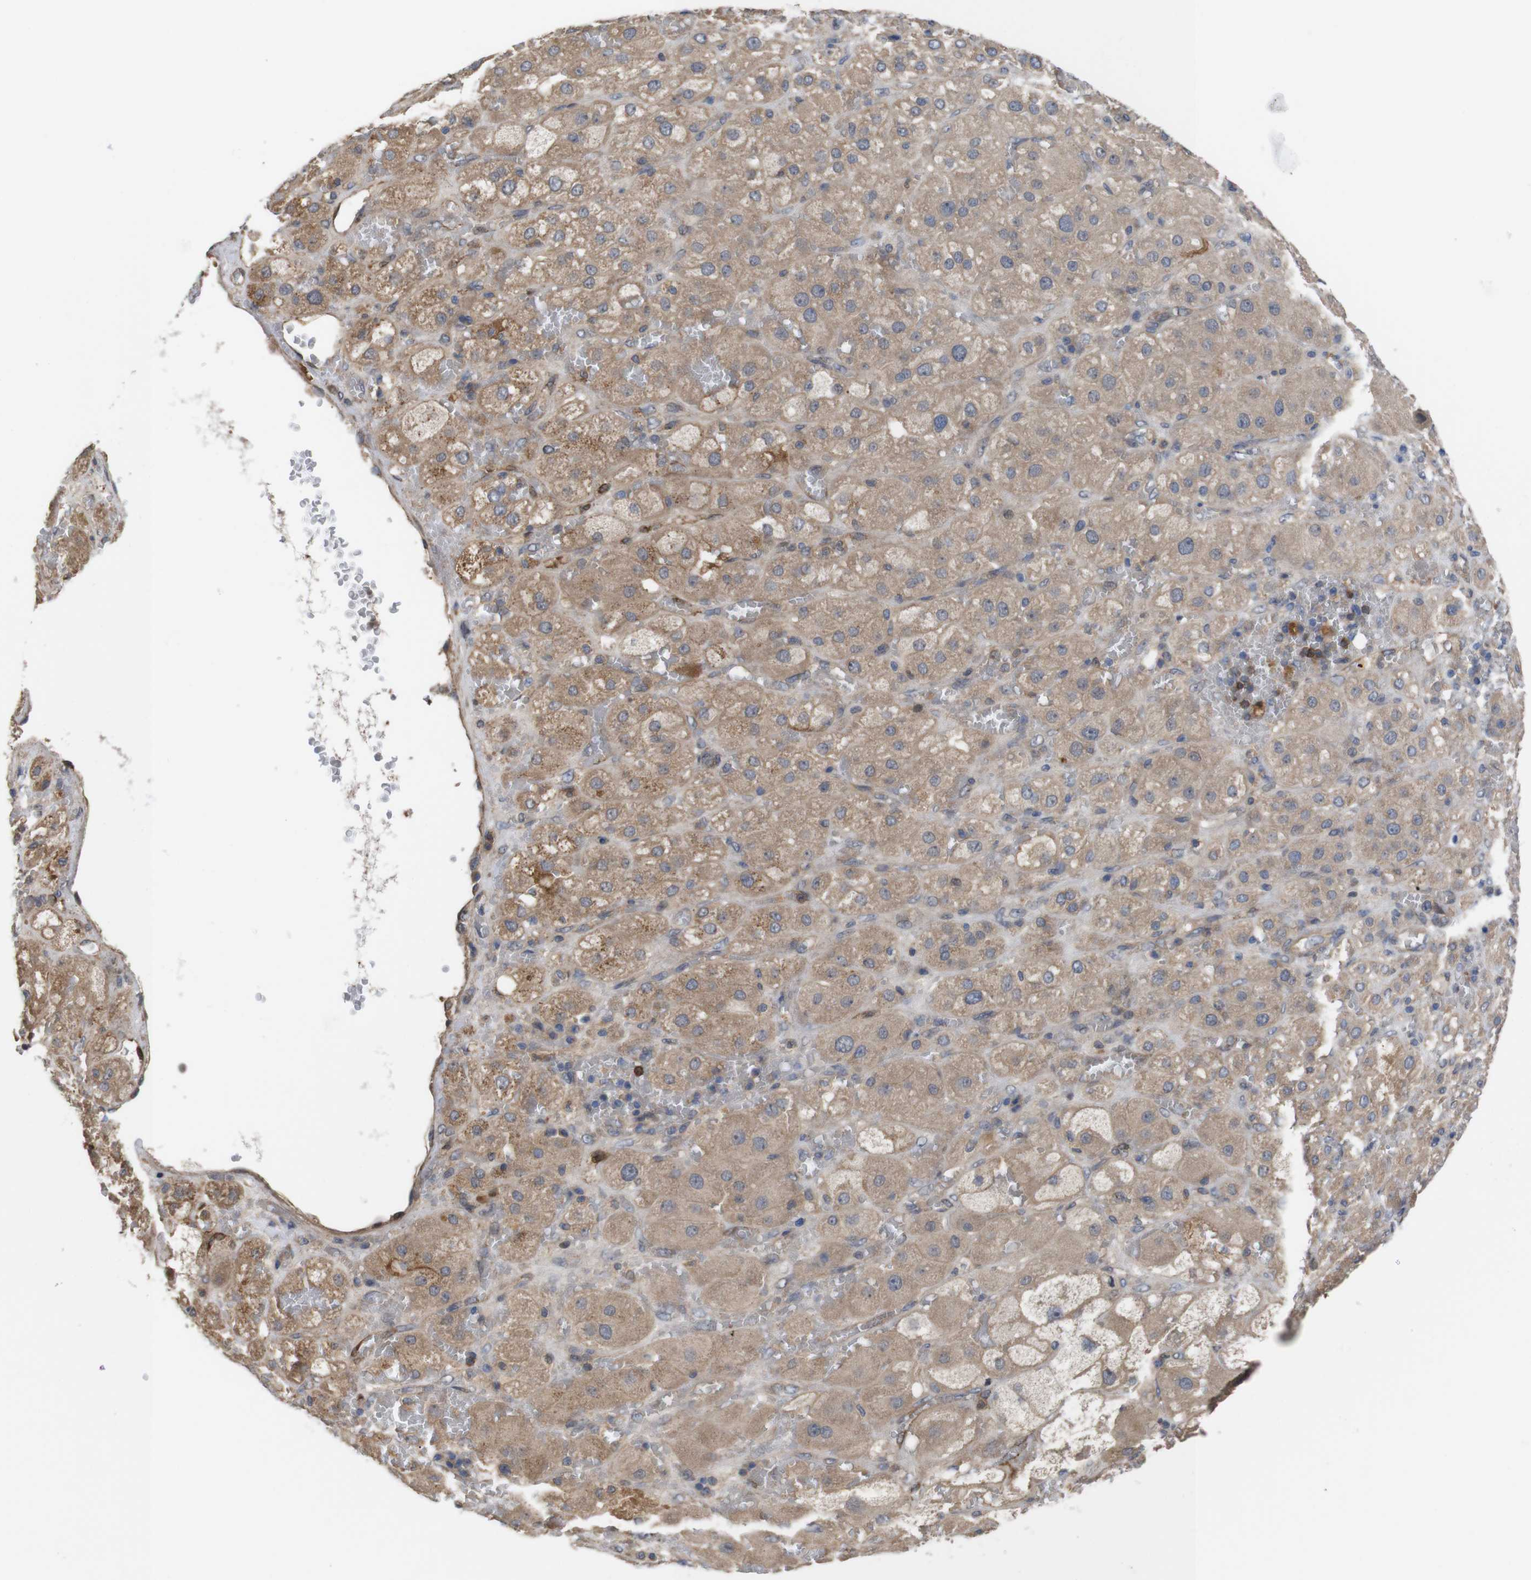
{"staining": {"intensity": "moderate", "quantity": ">75%", "location": "cytoplasmic/membranous"}, "tissue": "adrenal gland", "cell_type": "Glandular cells", "image_type": "normal", "snomed": [{"axis": "morphology", "description": "Normal tissue, NOS"}, {"axis": "topography", "description": "Adrenal gland"}], "caption": "Protein expression analysis of benign human adrenal gland reveals moderate cytoplasmic/membranous positivity in about >75% of glandular cells. Using DAB (3,3'-diaminobenzidine) (brown) and hematoxylin (blue) stains, captured at high magnification using brightfield microscopy.", "gene": "TIAM1", "patient": {"sex": "female", "age": 47}}